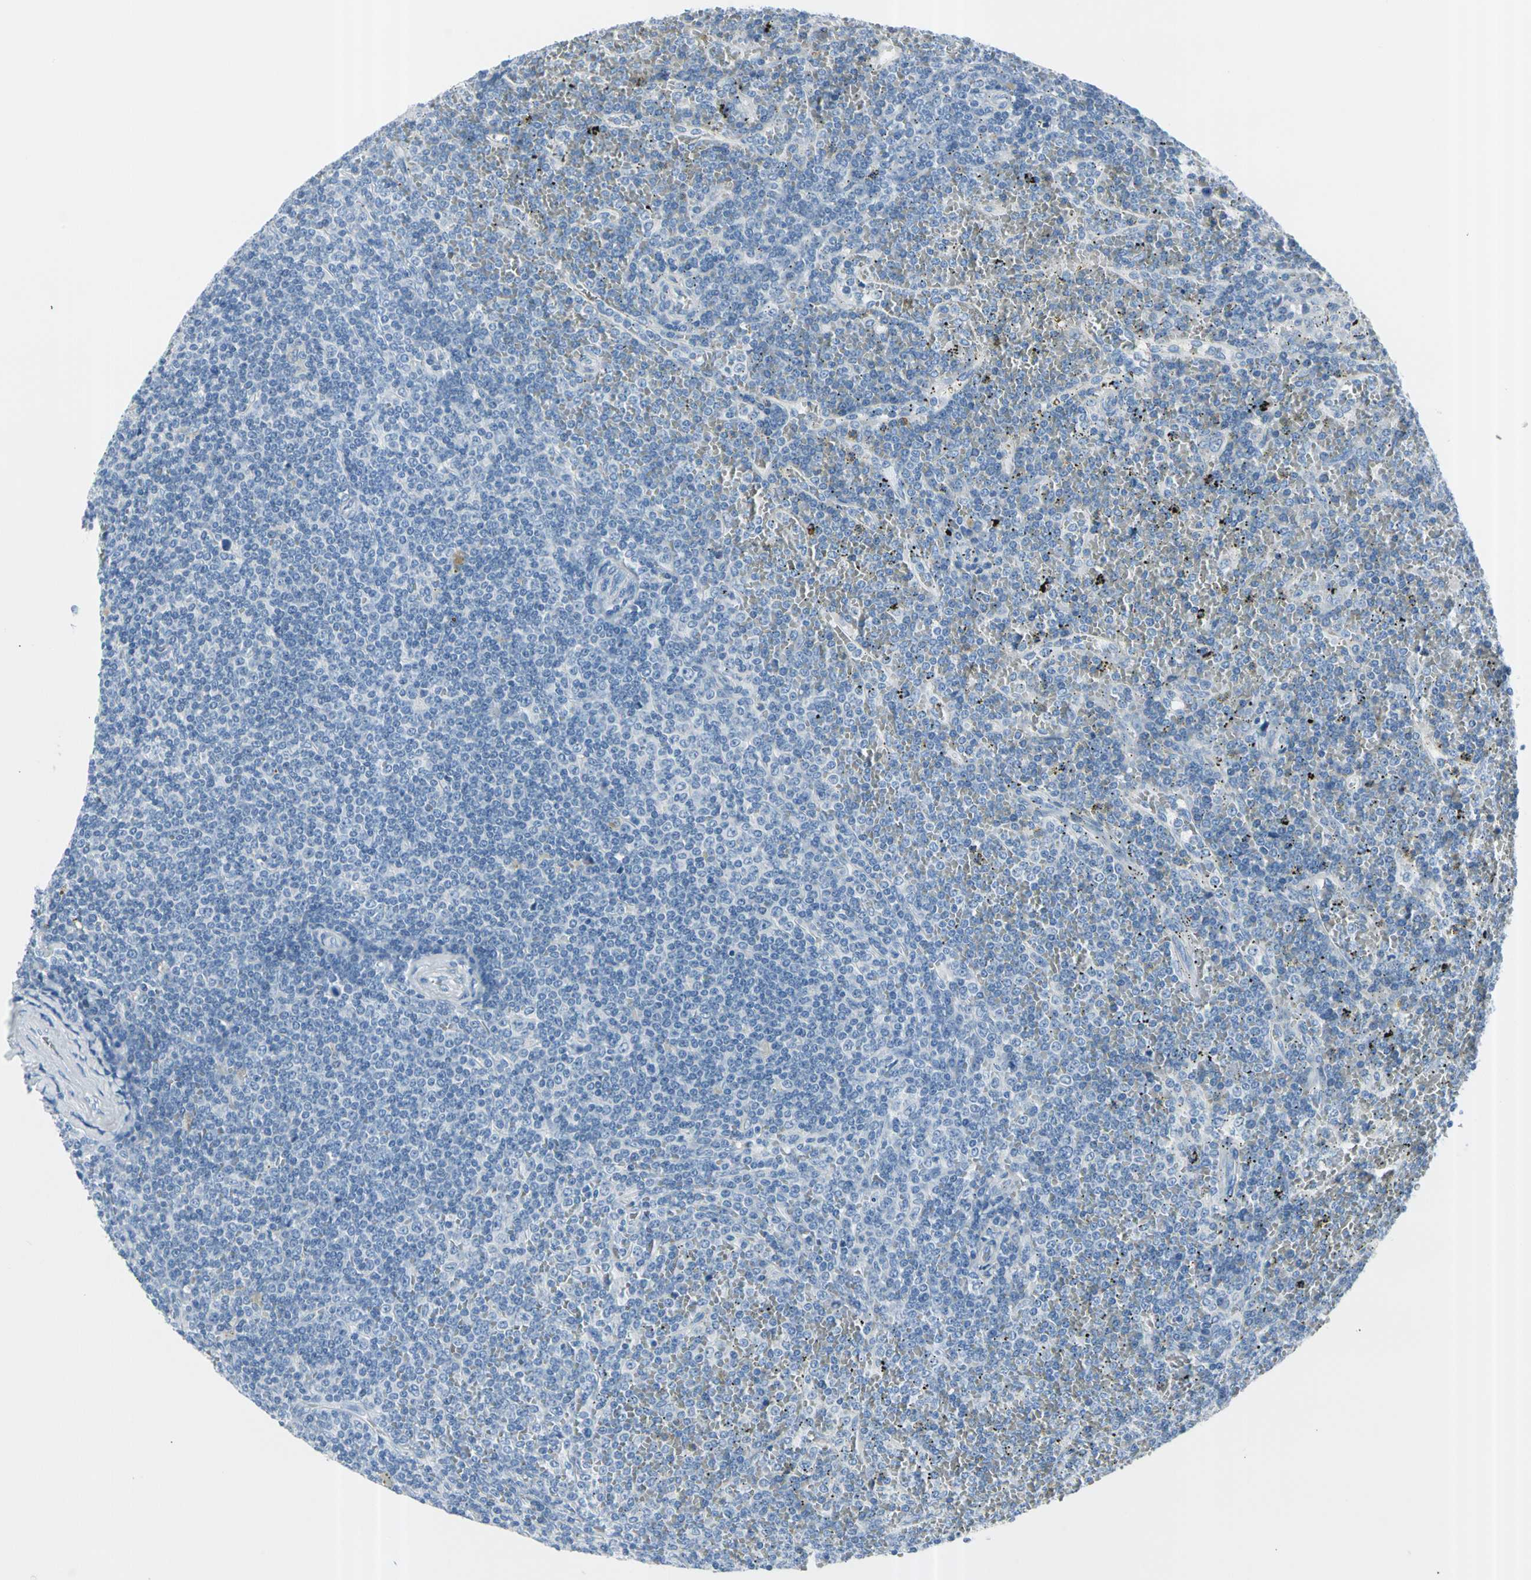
{"staining": {"intensity": "negative", "quantity": "none", "location": "none"}, "tissue": "lymphoma", "cell_type": "Tumor cells", "image_type": "cancer", "snomed": [{"axis": "morphology", "description": "Malignant lymphoma, non-Hodgkin's type, Low grade"}, {"axis": "topography", "description": "Spleen"}], "caption": "Immunohistochemical staining of lymphoma demonstrates no significant staining in tumor cells. The staining was performed using DAB to visualize the protein expression in brown, while the nuclei were stained in blue with hematoxylin (Magnification: 20x).", "gene": "TPO", "patient": {"sex": "female", "age": 19}}